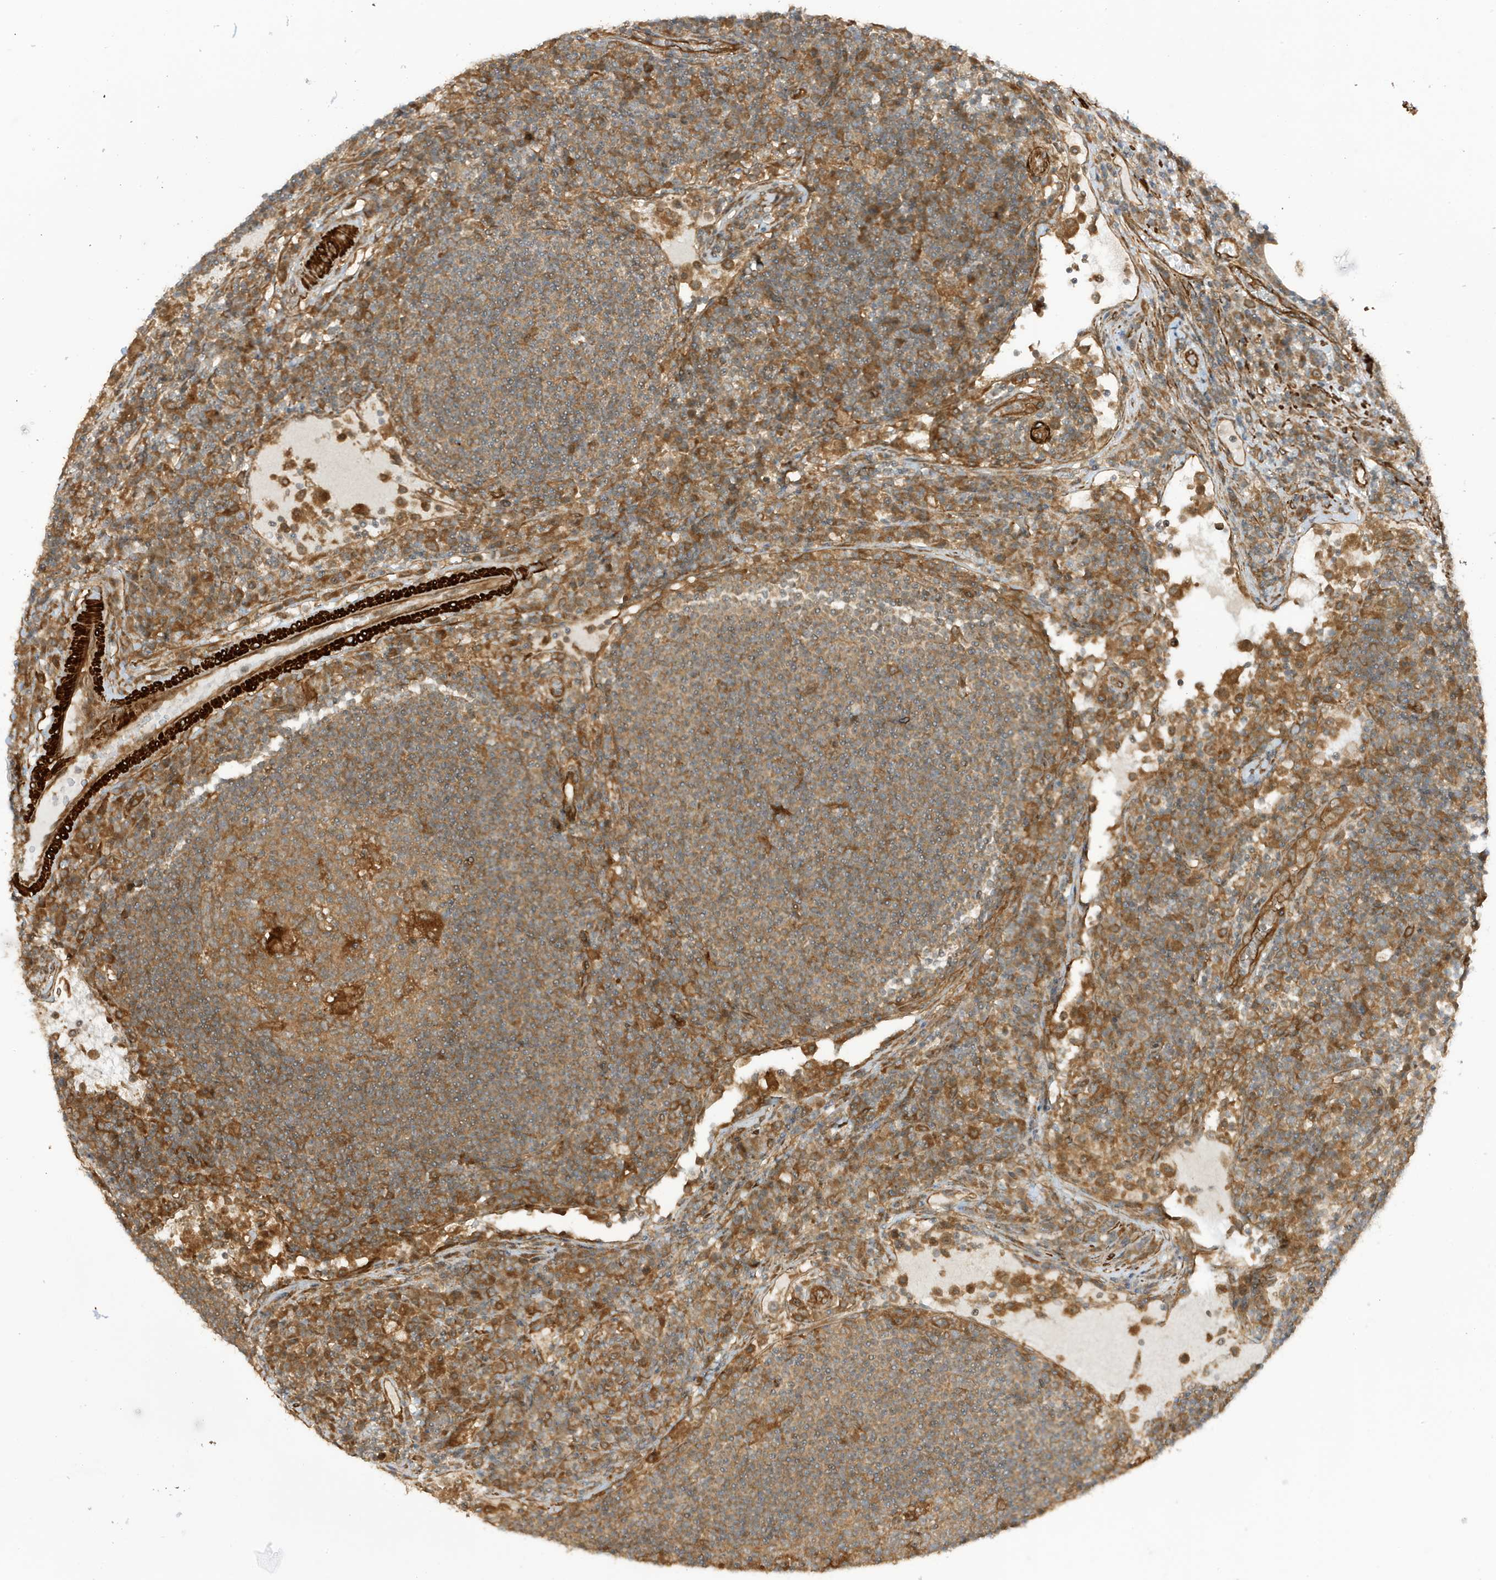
{"staining": {"intensity": "moderate", "quantity": ">75%", "location": "cytoplasmic/membranous"}, "tissue": "lymph node", "cell_type": "Germinal center cells", "image_type": "normal", "snomed": [{"axis": "morphology", "description": "Normal tissue, NOS"}, {"axis": "topography", "description": "Lymph node"}], "caption": "Protein positivity by immunohistochemistry shows moderate cytoplasmic/membranous expression in about >75% of germinal center cells in unremarkable lymph node.", "gene": "CDC42EP3", "patient": {"sex": "female", "age": 53}}